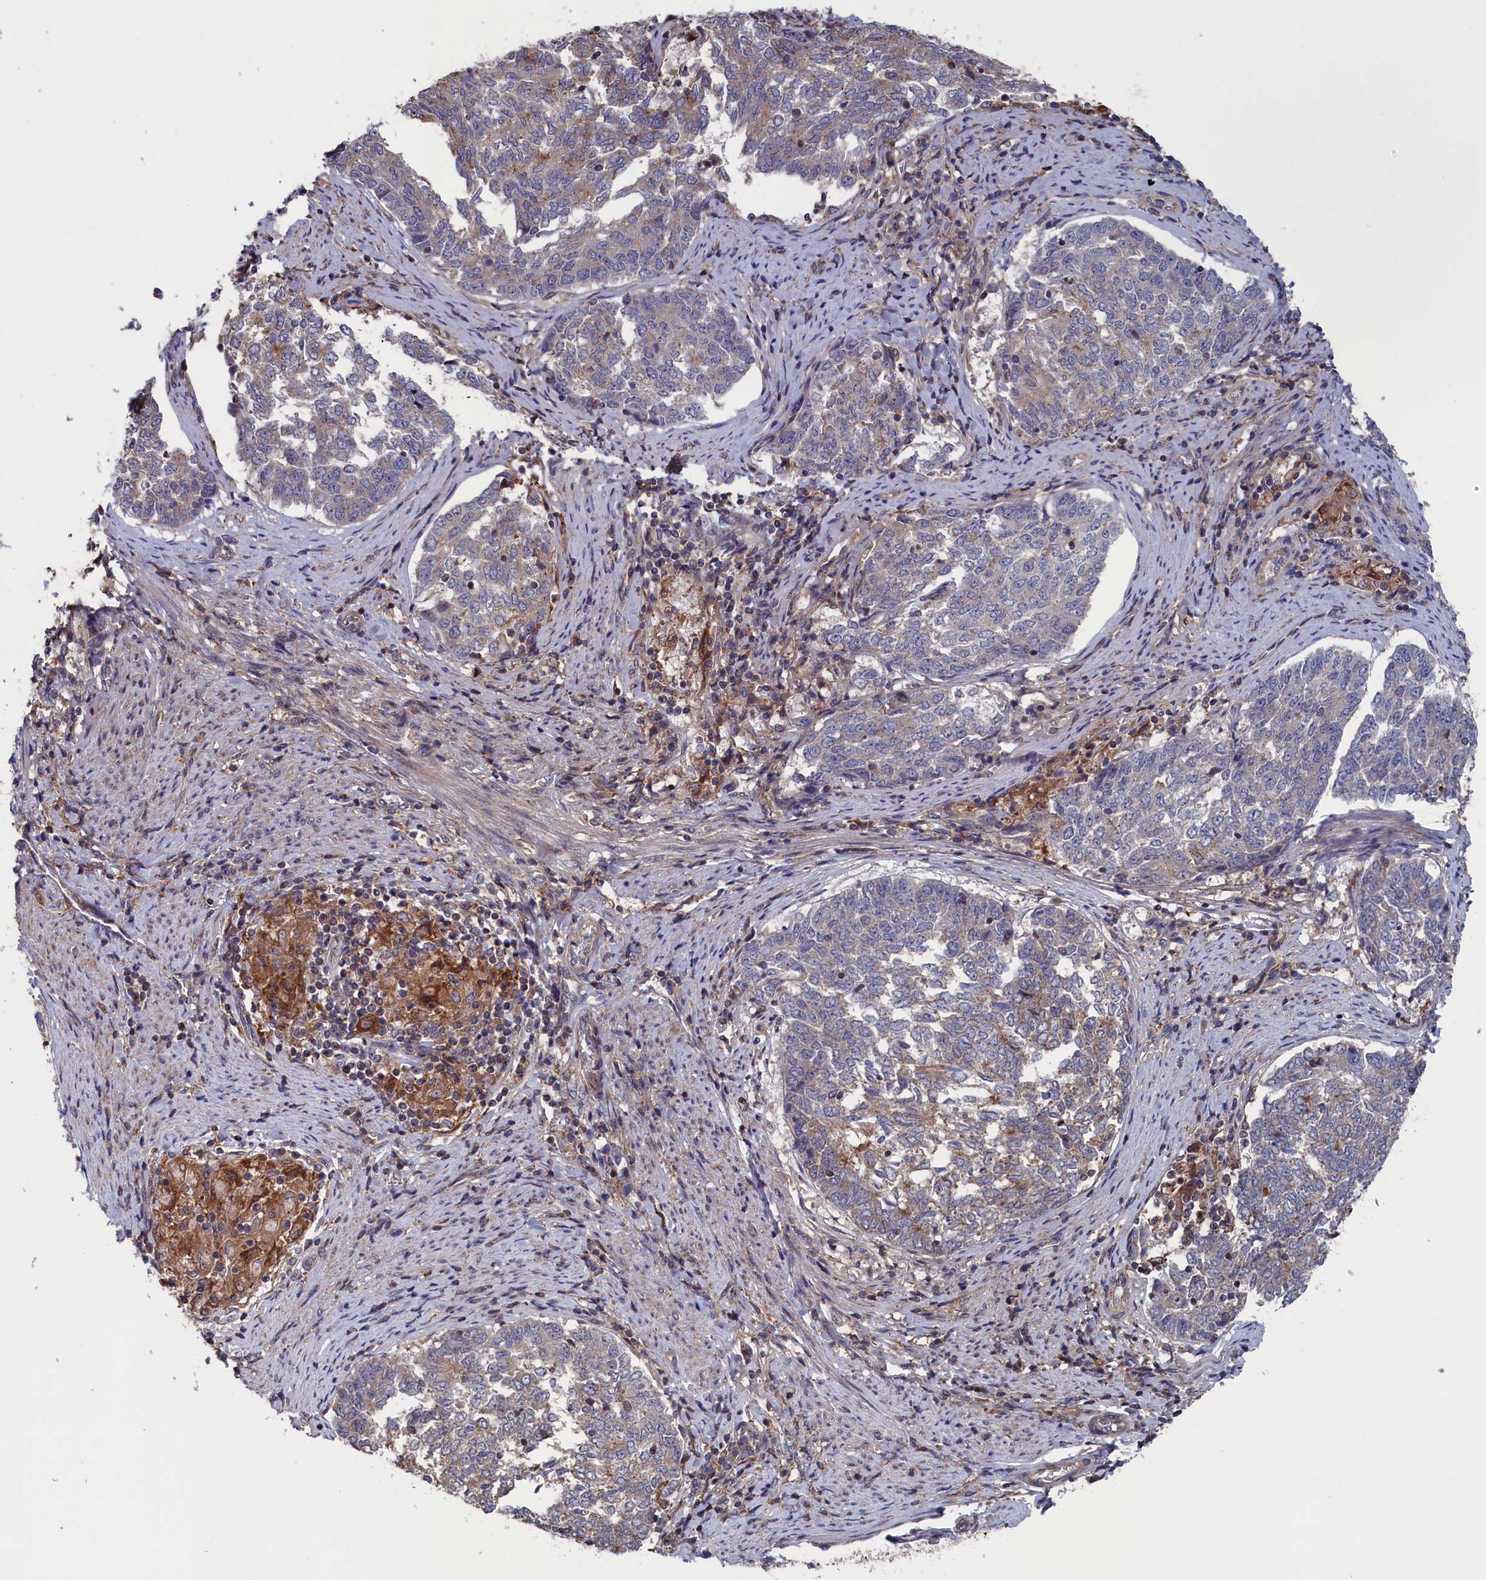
{"staining": {"intensity": "weak", "quantity": "25%-75%", "location": "cytoplasmic/membranous"}, "tissue": "endometrial cancer", "cell_type": "Tumor cells", "image_type": "cancer", "snomed": [{"axis": "morphology", "description": "Adenocarcinoma, NOS"}, {"axis": "topography", "description": "Endometrium"}], "caption": "This photomicrograph shows immunohistochemistry staining of human endometrial cancer, with low weak cytoplasmic/membranous expression in approximately 25%-75% of tumor cells.", "gene": "SPATA13", "patient": {"sex": "female", "age": 80}}